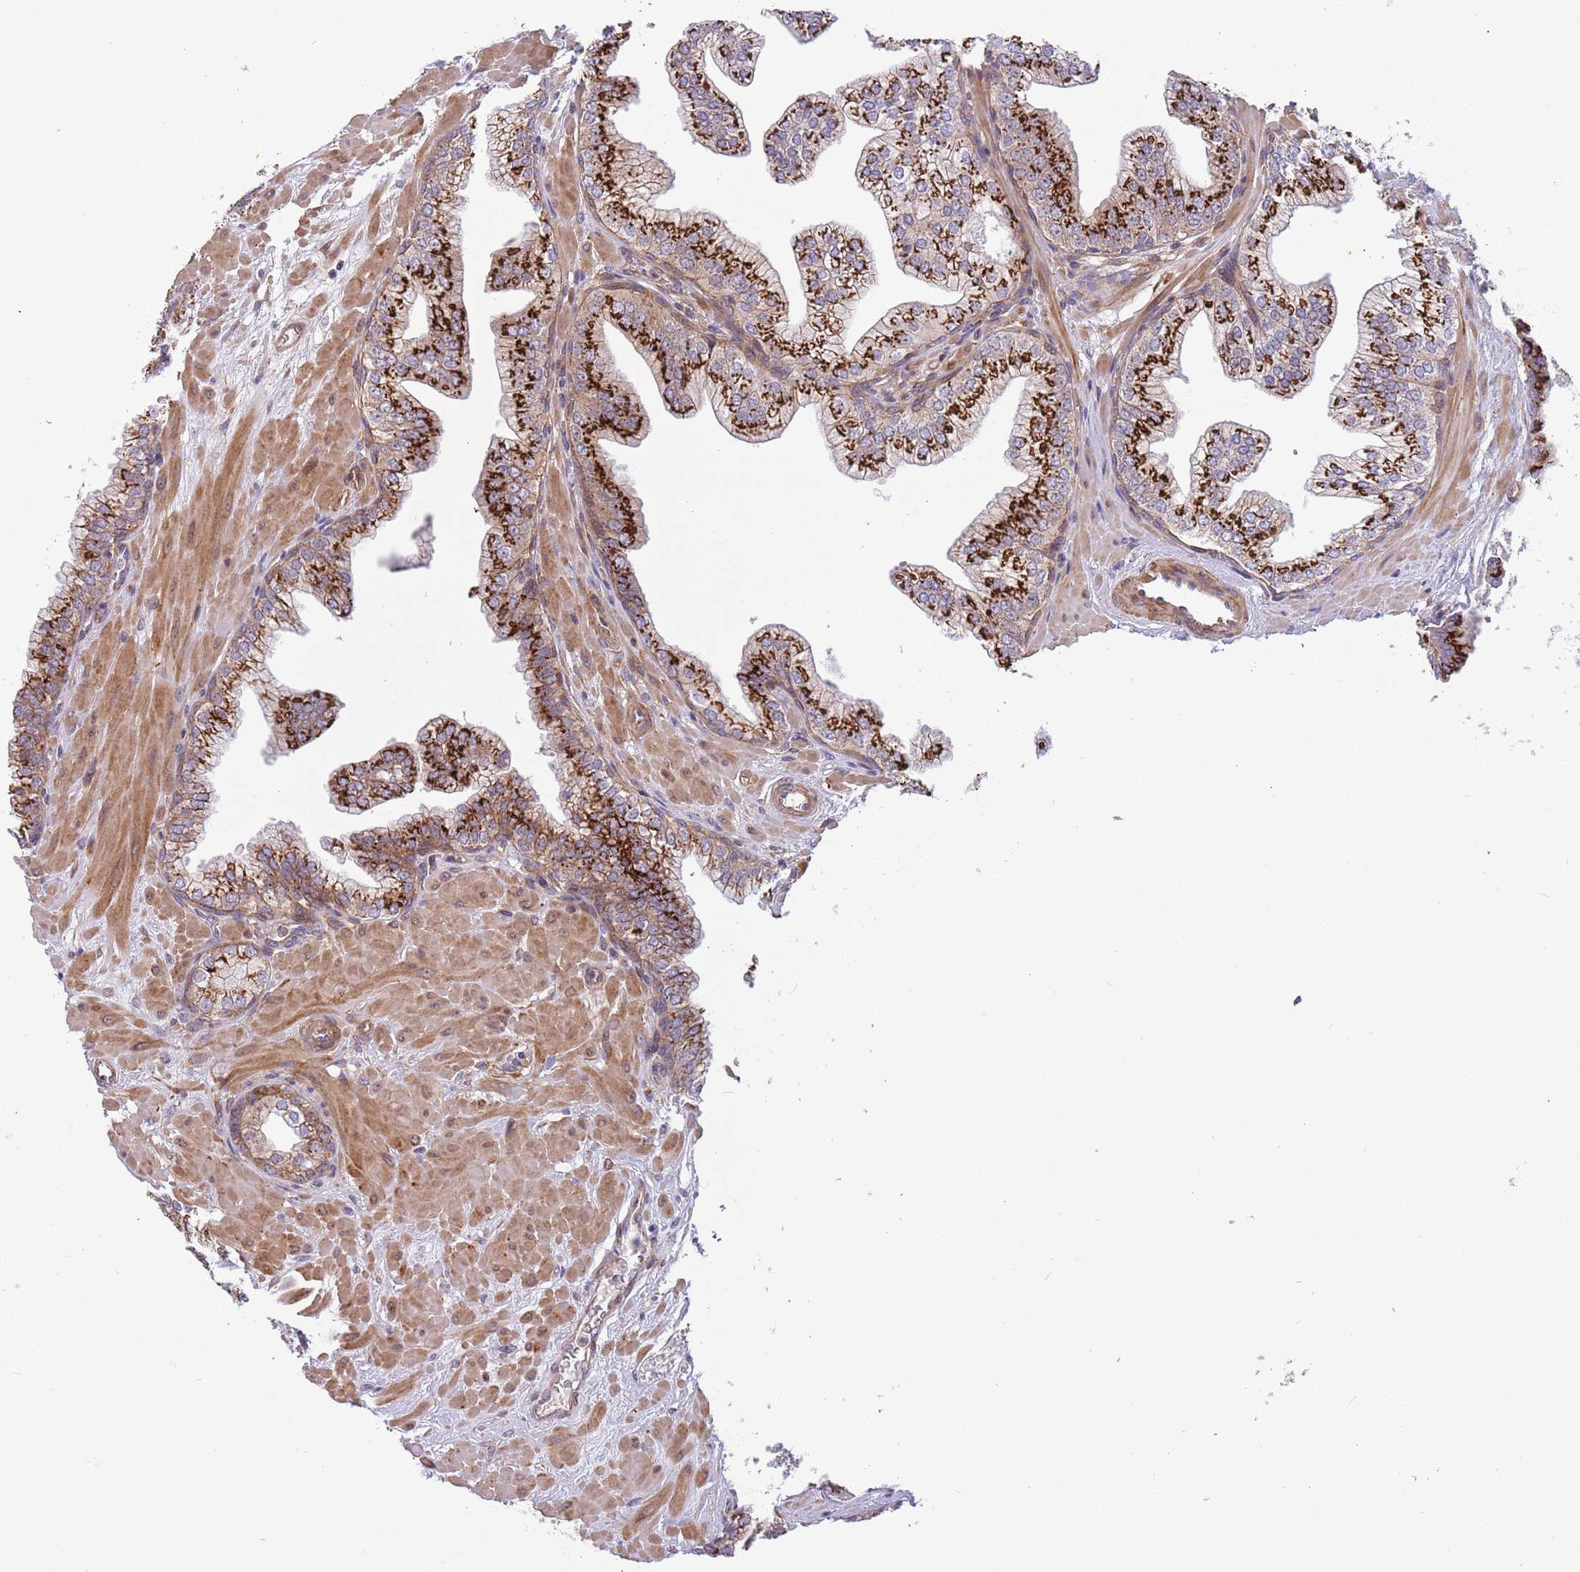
{"staining": {"intensity": "strong", "quantity": ">75%", "location": "cytoplasmic/membranous"}, "tissue": "prostate", "cell_type": "Glandular cells", "image_type": "normal", "snomed": [{"axis": "morphology", "description": "Normal tissue, NOS"}, {"axis": "topography", "description": "Prostate"}], "caption": "Prostate stained for a protein reveals strong cytoplasmic/membranous positivity in glandular cells. (IHC, brightfield microscopy, high magnification).", "gene": "ITGB6", "patient": {"sex": "male", "age": 60}}